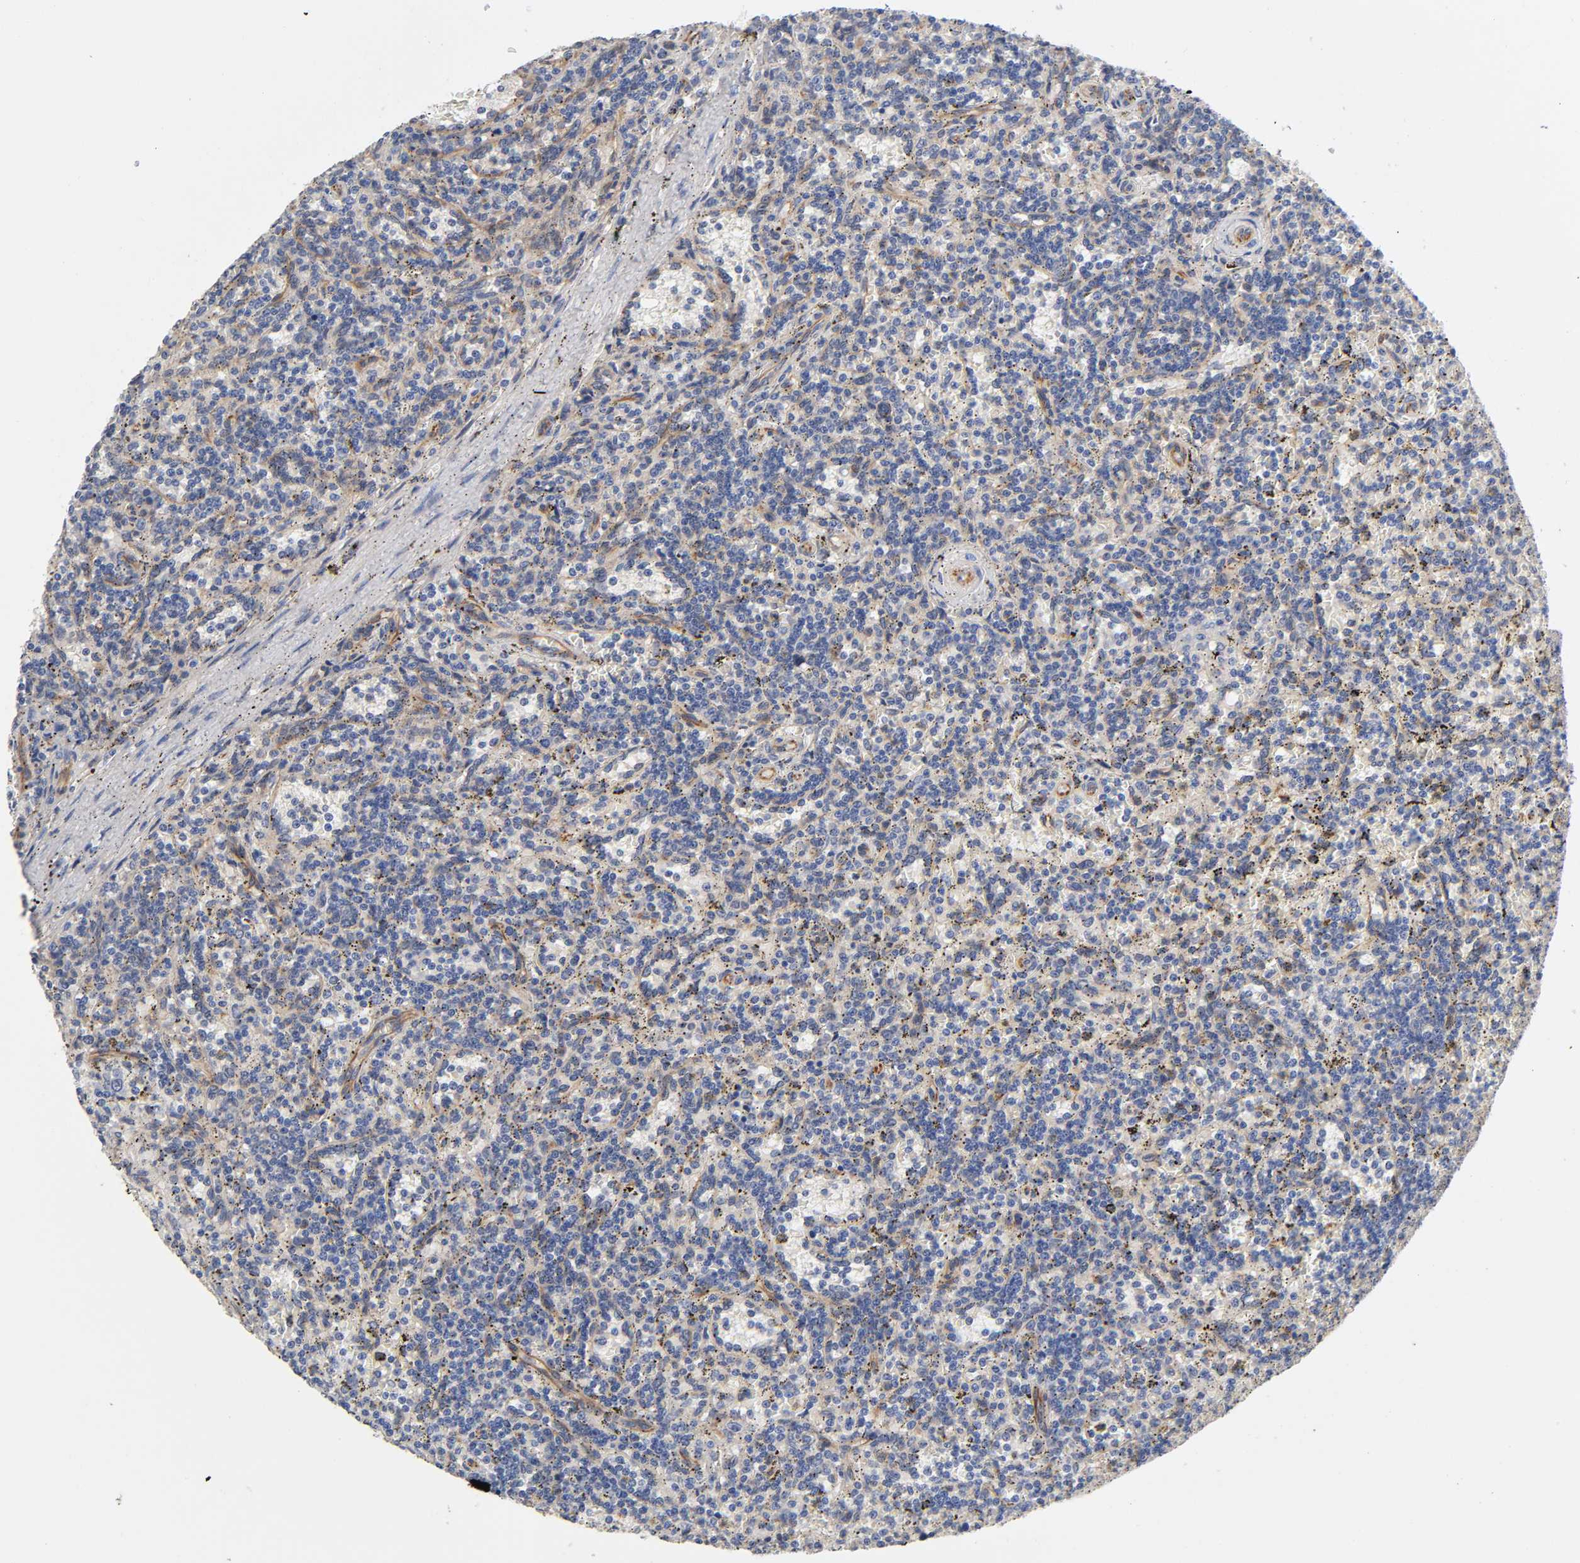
{"staining": {"intensity": "negative", "quantity": "none", "location": "none"}, "tissue": "lymphoma", "cell_type": "Tumor cells", "image_type": "cancer", "snomed": [{"axis": "morphology", "description": "Malignant lymphoma, non-Hodgkin's type, Low grade"}, {"axis": "topography", "description": "Spleen"}], "caption": "An immunohistochemistry (IHC) image of malignant lymphoma, non-Hodgkin's type (low-grade) is shown. There is no staining in tumor cells of malignant lymphoma, non-Hodgkin's type (low-grade).", "gene": "RAB13", "patient": {"sex": "male", "age": 73}}